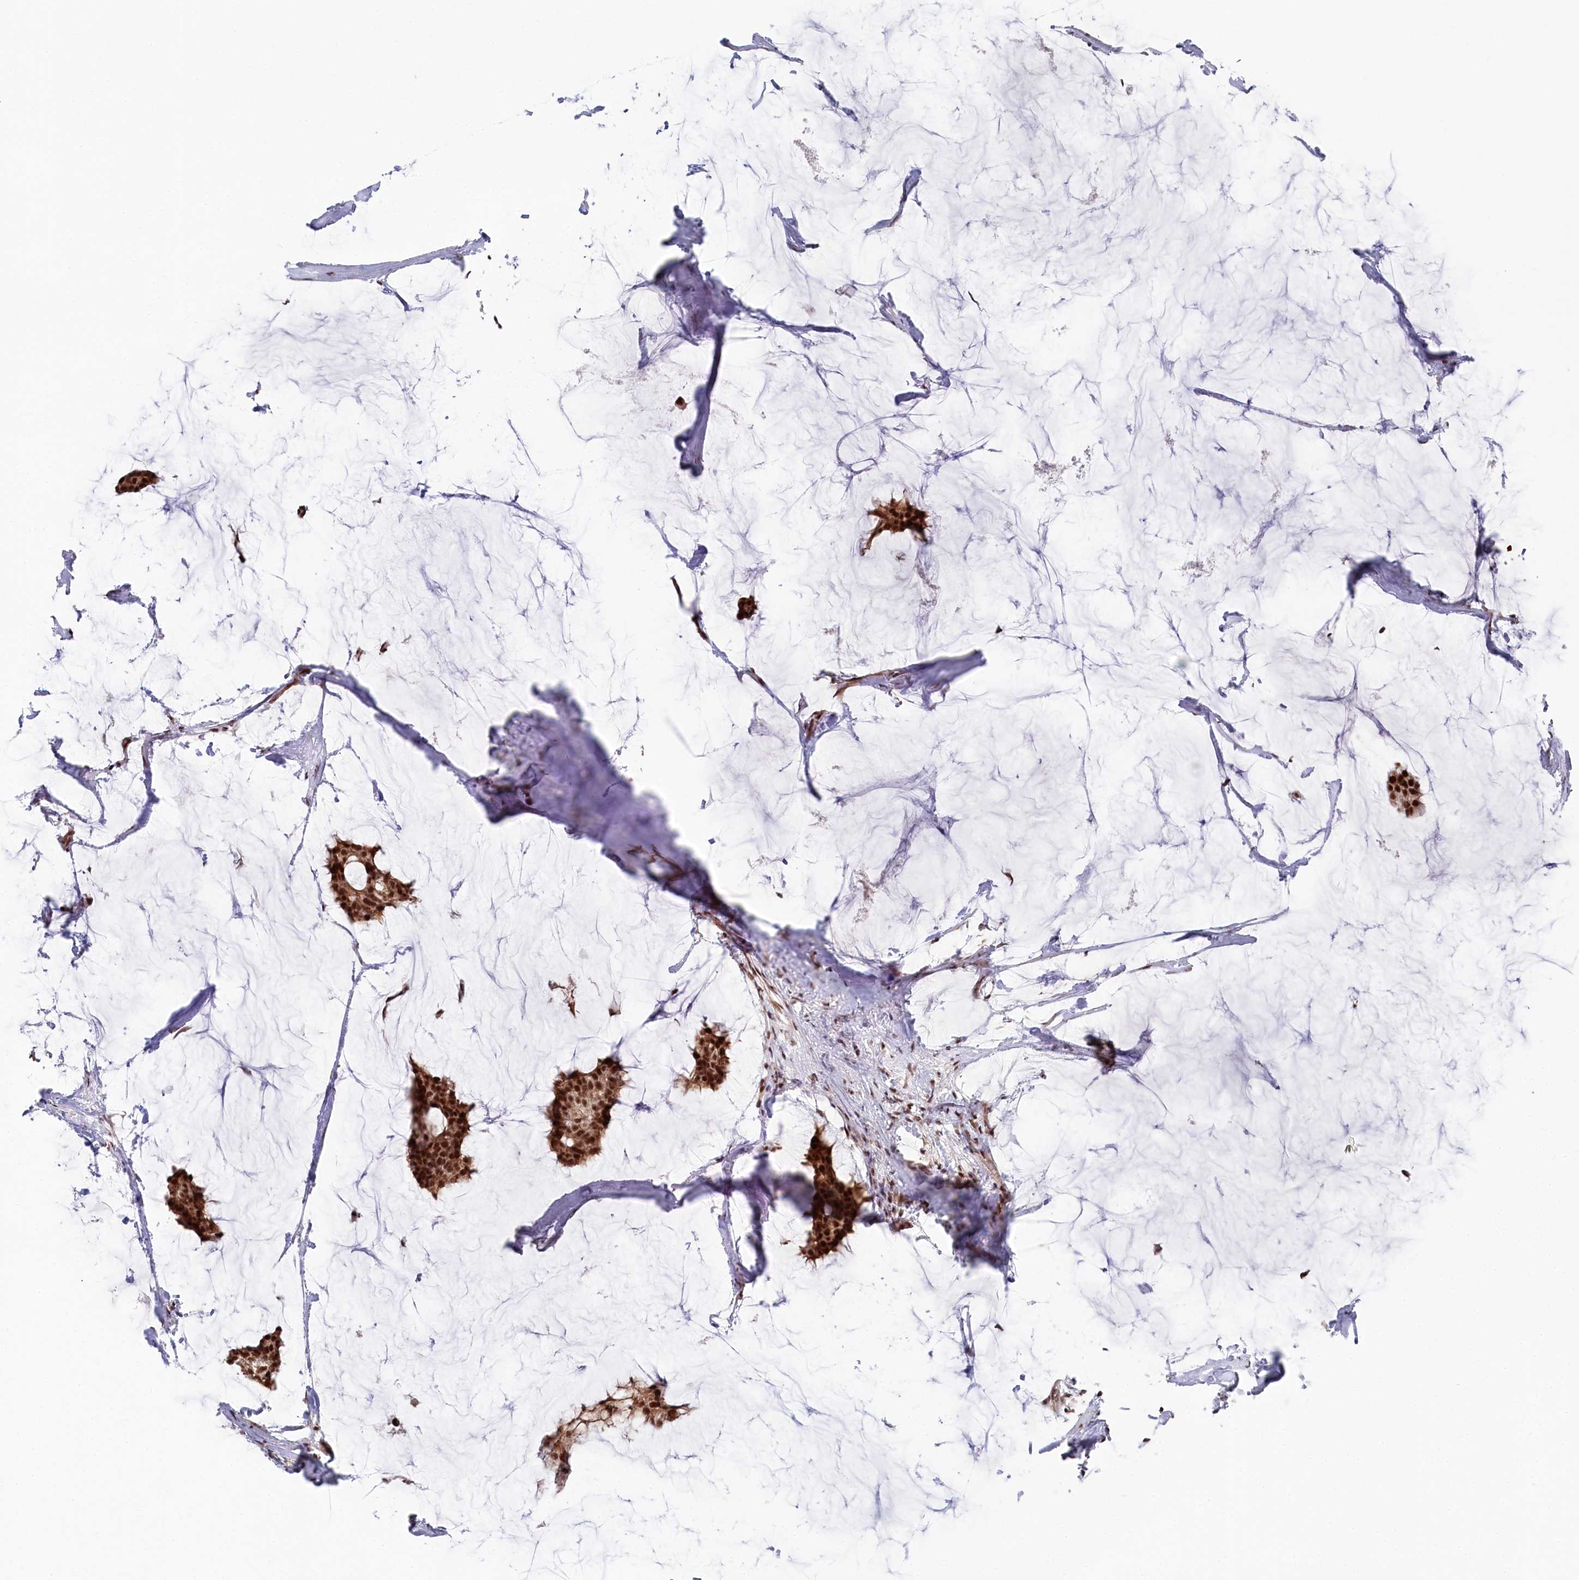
{"staining": {"intensity": "moderate", "quantity": ">75%", "location": "cytoplasmic/membranous,nuclear"}, "tissue": "breast cancer", "cell_type": "Tumor cells", "image_type": "cancer", "snomed": [{"axis": "morphology", "description": "Duct carcinoma"}, {"axis": "topography", "description": "Breast"}], "caption": "This histopathology image demonstrates IHC staining of human breast cancer (intraductal carcinoma), with medium moderate cytoplasmic/membranous and nuclear expression in approximately >75% of tumor cells.", "gene": "POLR2H", "patient": {"sex": "female", "age": 93}}